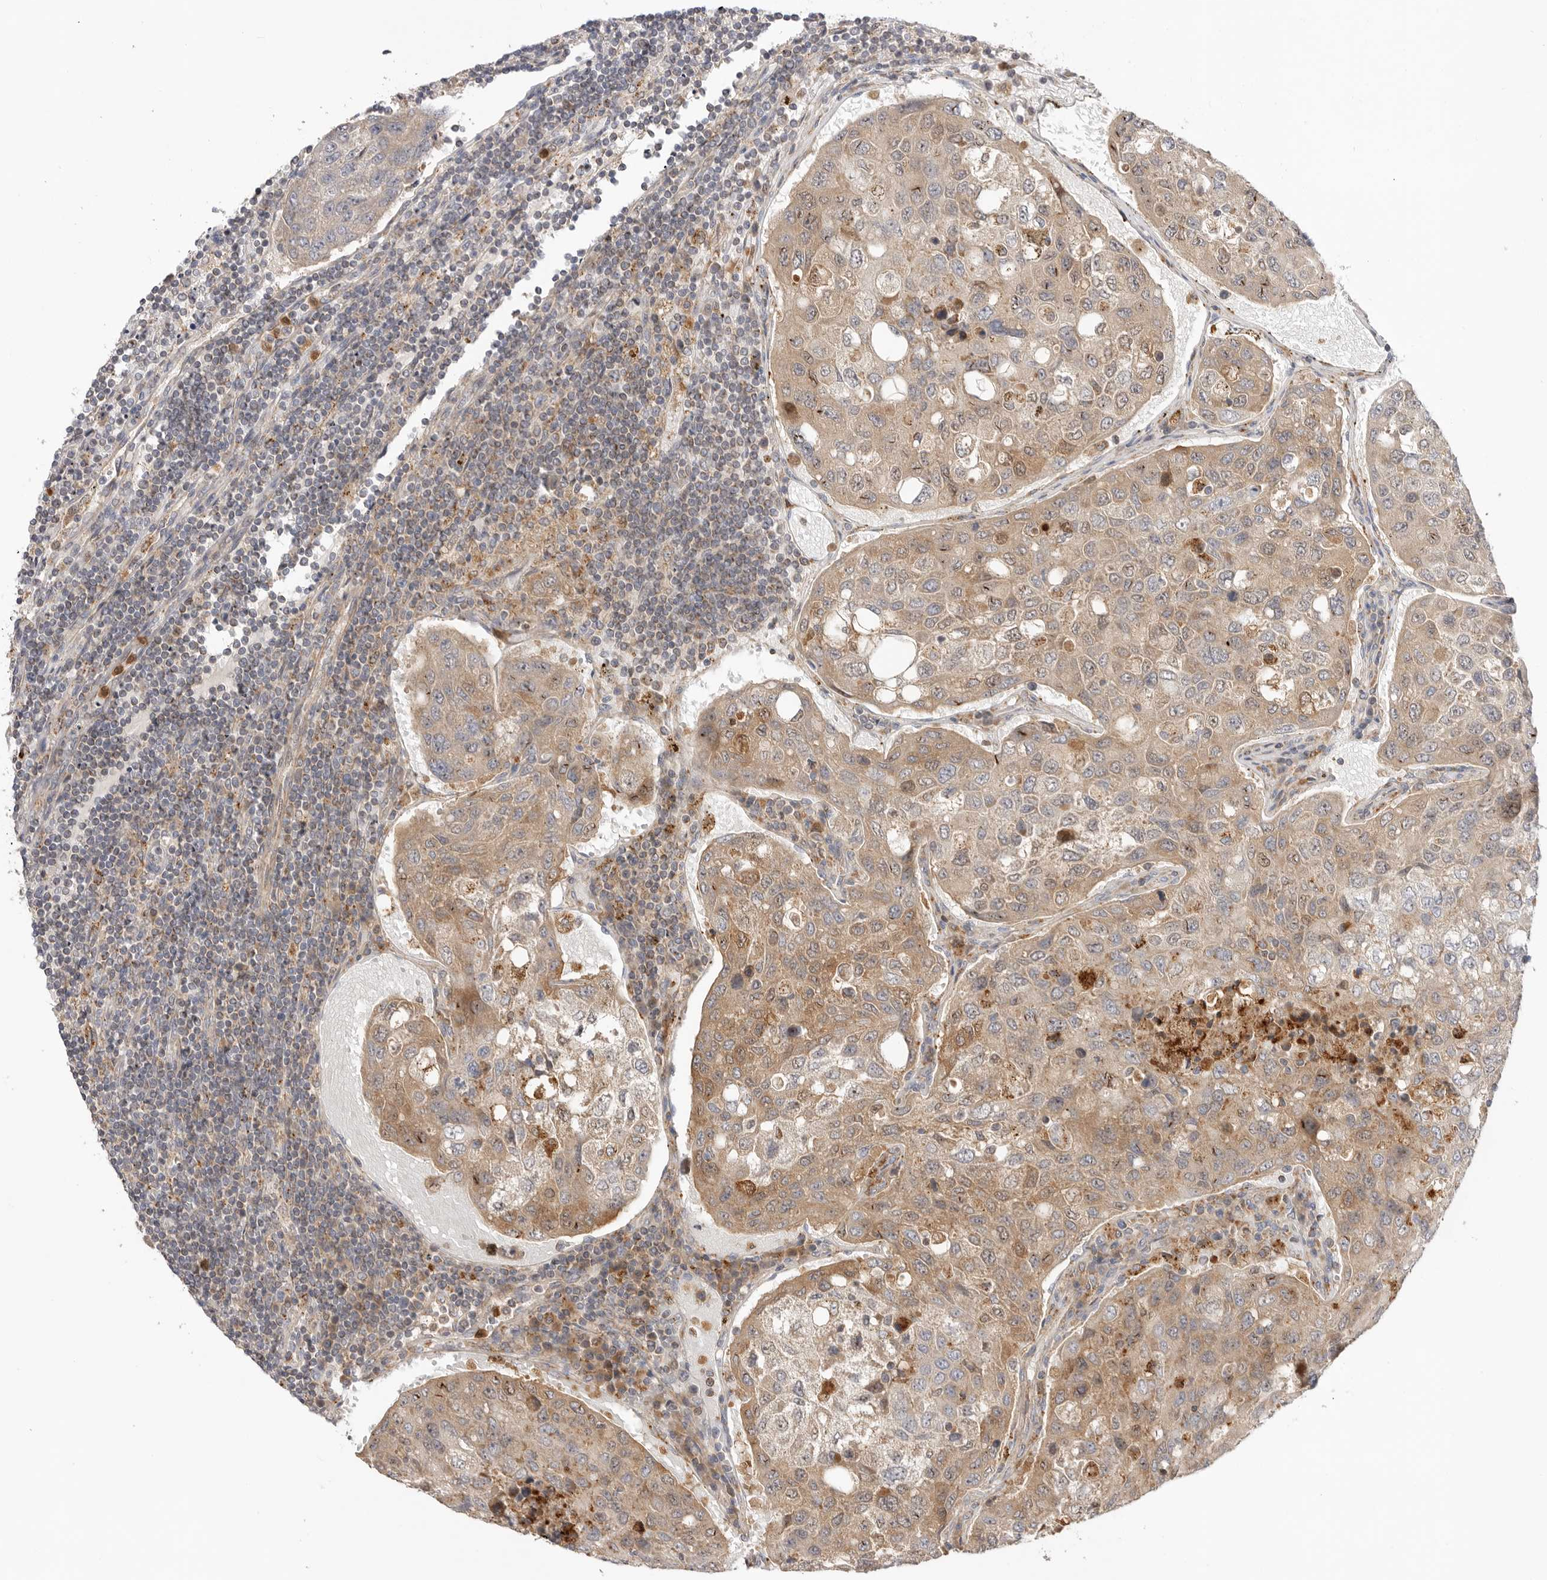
{"staining": {"intensity": "weak", "quantity": ">75%", "location": "cytoplasmic/membranous"}, "tissue": "urothelial cancer", "cell_type": "Tumor cells", "image_type": "cancer", "snomed": [{"axis": "morphology", "description": "Urothelial carcinoma, High grade"}, {"axis": "topography", "description": "Lymph node"}, {"axis": "topography", "description": "Urinary bladder"}], "caption": "This is an image of immunohistochemistry staining of urothelial carcinoma (high-grade), which shows weak positivity in the cytoplasmic/membranous of tumor cells.", "gene": "GNE", "patient": {"sex": "male", "age": 51}}